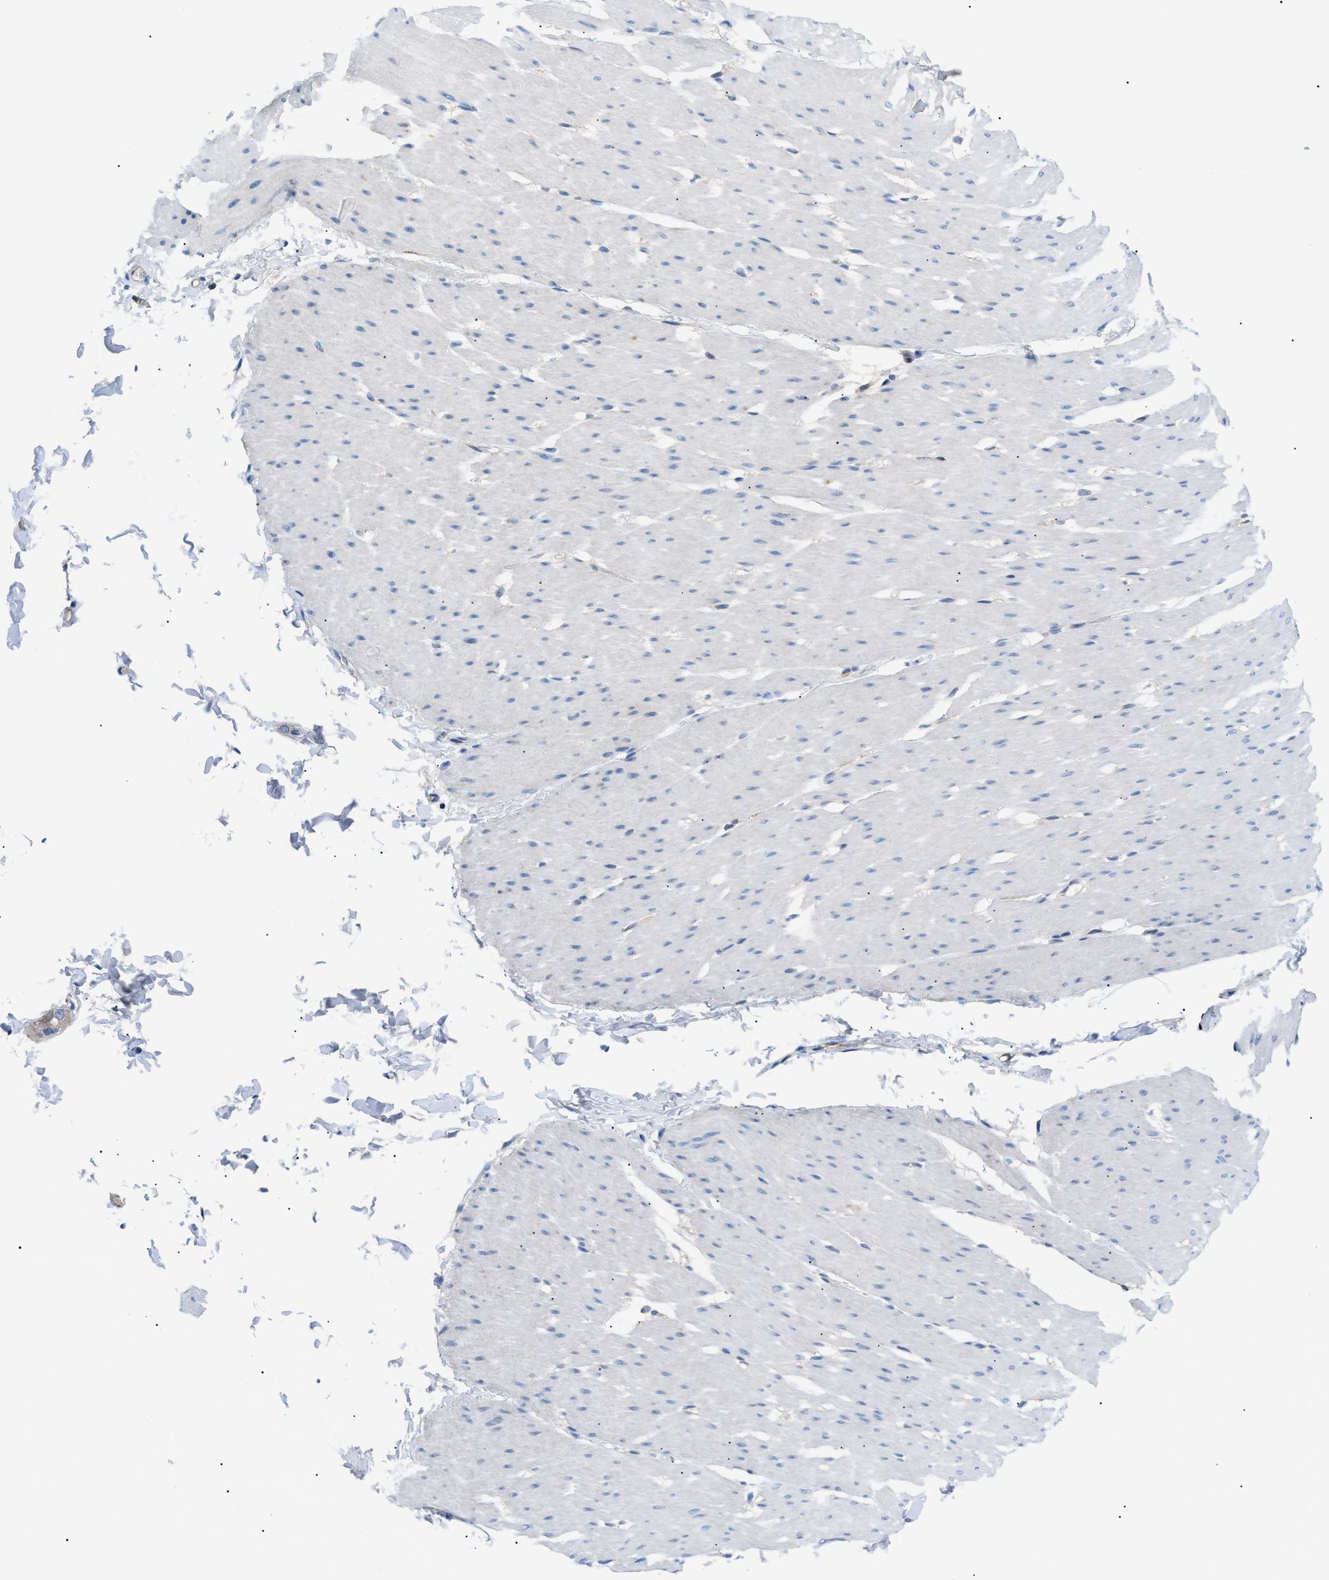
{"staining": {"intensity": "negative", "quantity": "none", "location": "none"}, "tissue": "smooth muscle", "cell_type": "Smooth muscle cells", "image_type": "normal", "snomed": [{"axis": "morphology", "description": "Normal tissue, NOS"}, {"axis": "topography", "description": "Smooth muscle"}, {"axis": "topography", "description": "Colon"}], "caption": "This is an immunohistochemistry photomicrograph of unremarkable smooth muscle. There is no expression in smooth muscle cells.", "gene": "ZDHHC24", "patient": {"sex": "male", "age": 67}}